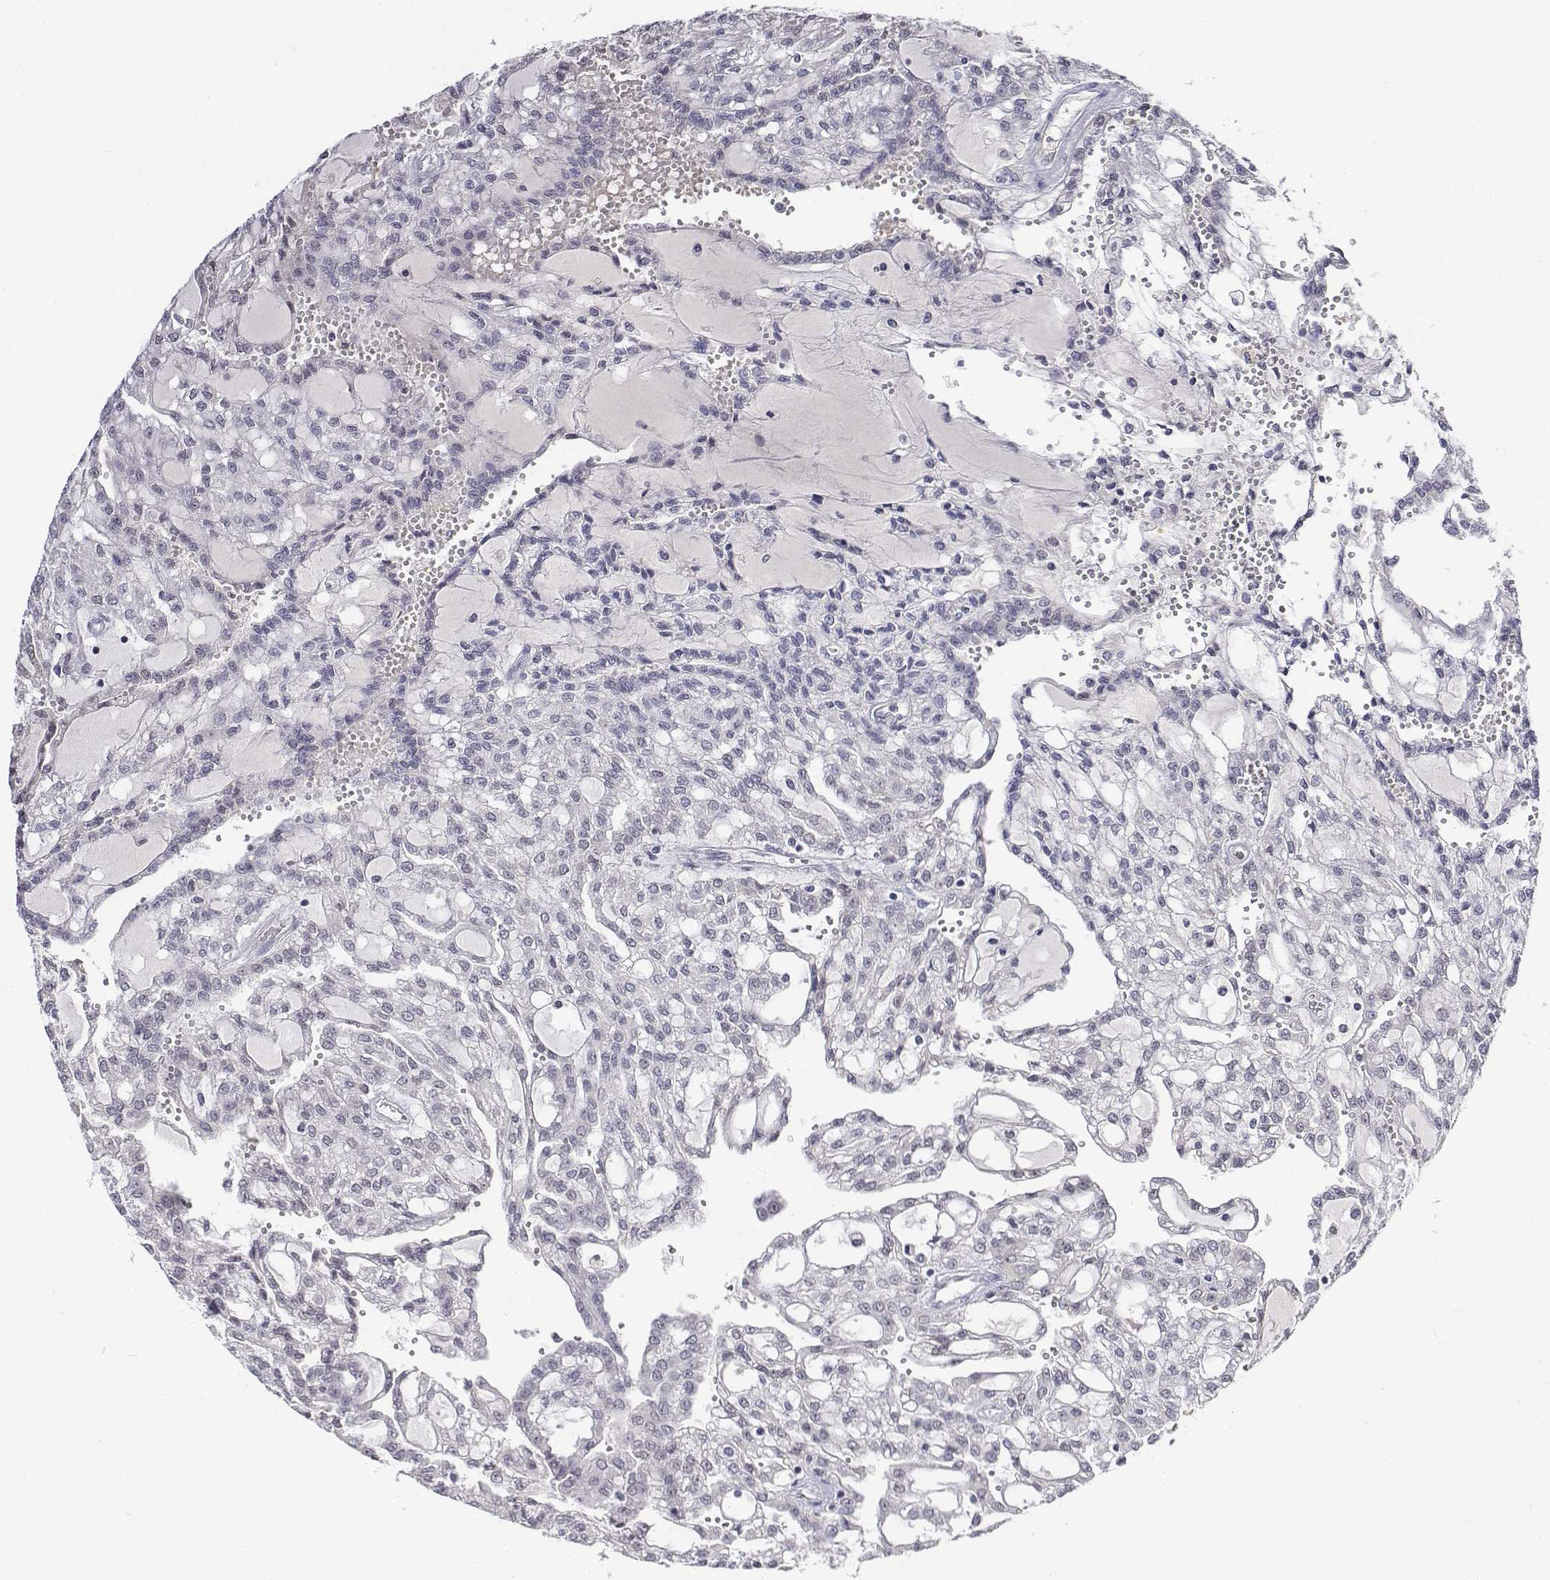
{"staining": {"intensity": "negative", "quantity": "none", "location": "none"}, "tissue": "renal cancer", "cell_type": "Tumor cells", "image_type": "cancer", "snomed": [{"axis": "morphology", "description": "Adenocarcinoma, NOS"}, {"axis": "topography", "description": "Kidney"}], "caption": "The histopathology image exhibits no significant positivity in tumor cells of renal adenocarcinoma.", "gene": "ATRX", "patient": {"sex": "male", "age": 63}}